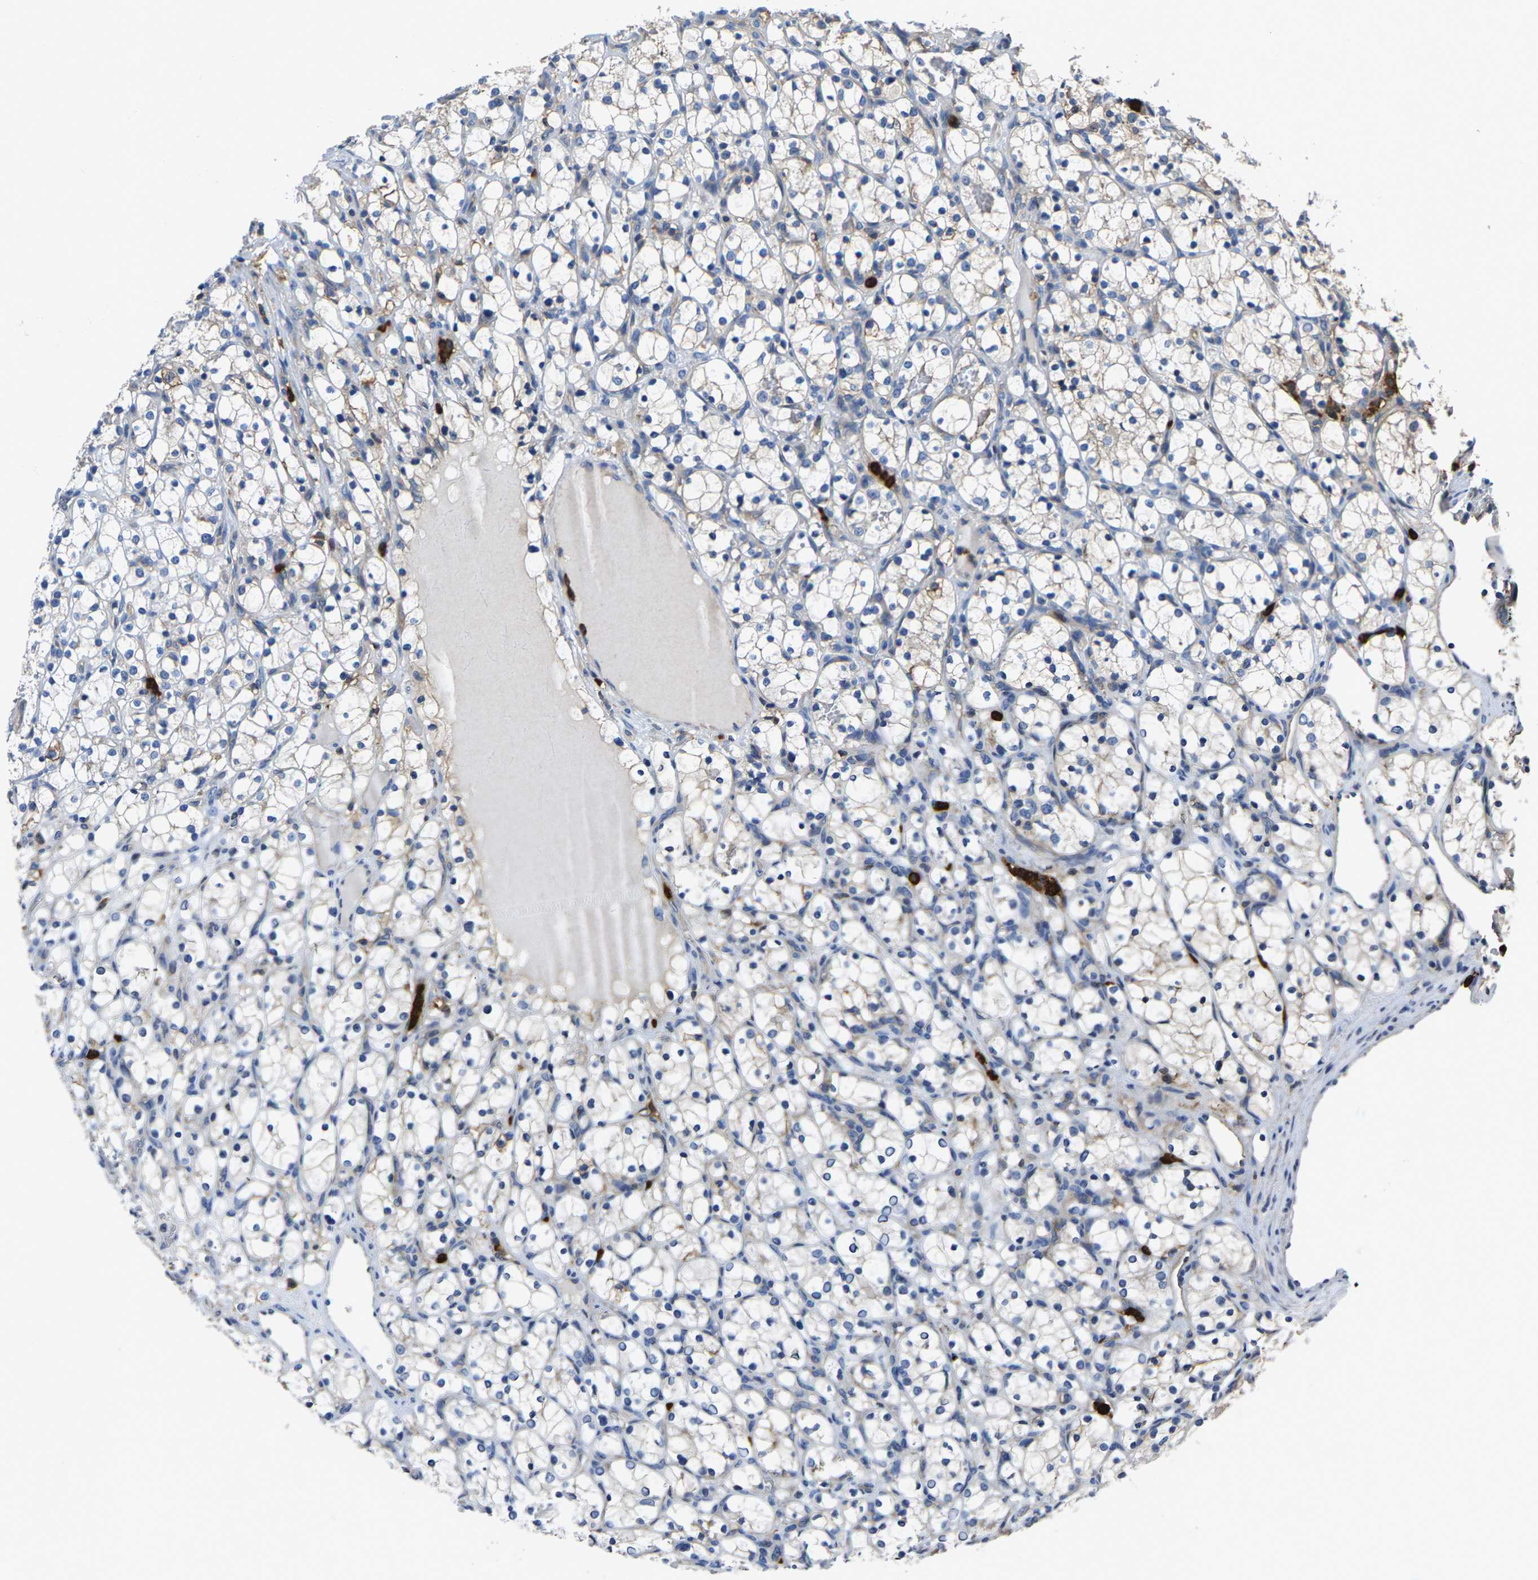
{"staining": {"intensity": "weak", "quantity": "25%-75%", "location": "cytoplasmic/membranous"}, "tissue": "renal cancer", "cell_type": "Tumor cells", "image_type": "cancer", "snomed": [{"axis": "morphology", "description": "Adenocarcinoma, NOS"}, {"axis": "topography", "description": "Kidney"}], "caption": "A micrograph of renal cancer stained for a protein displays weak cytoplasmic/membranous brown staining in tumor cells.", "gene": "TRAF6", "patient": {"sex": "female", "age": 69}}